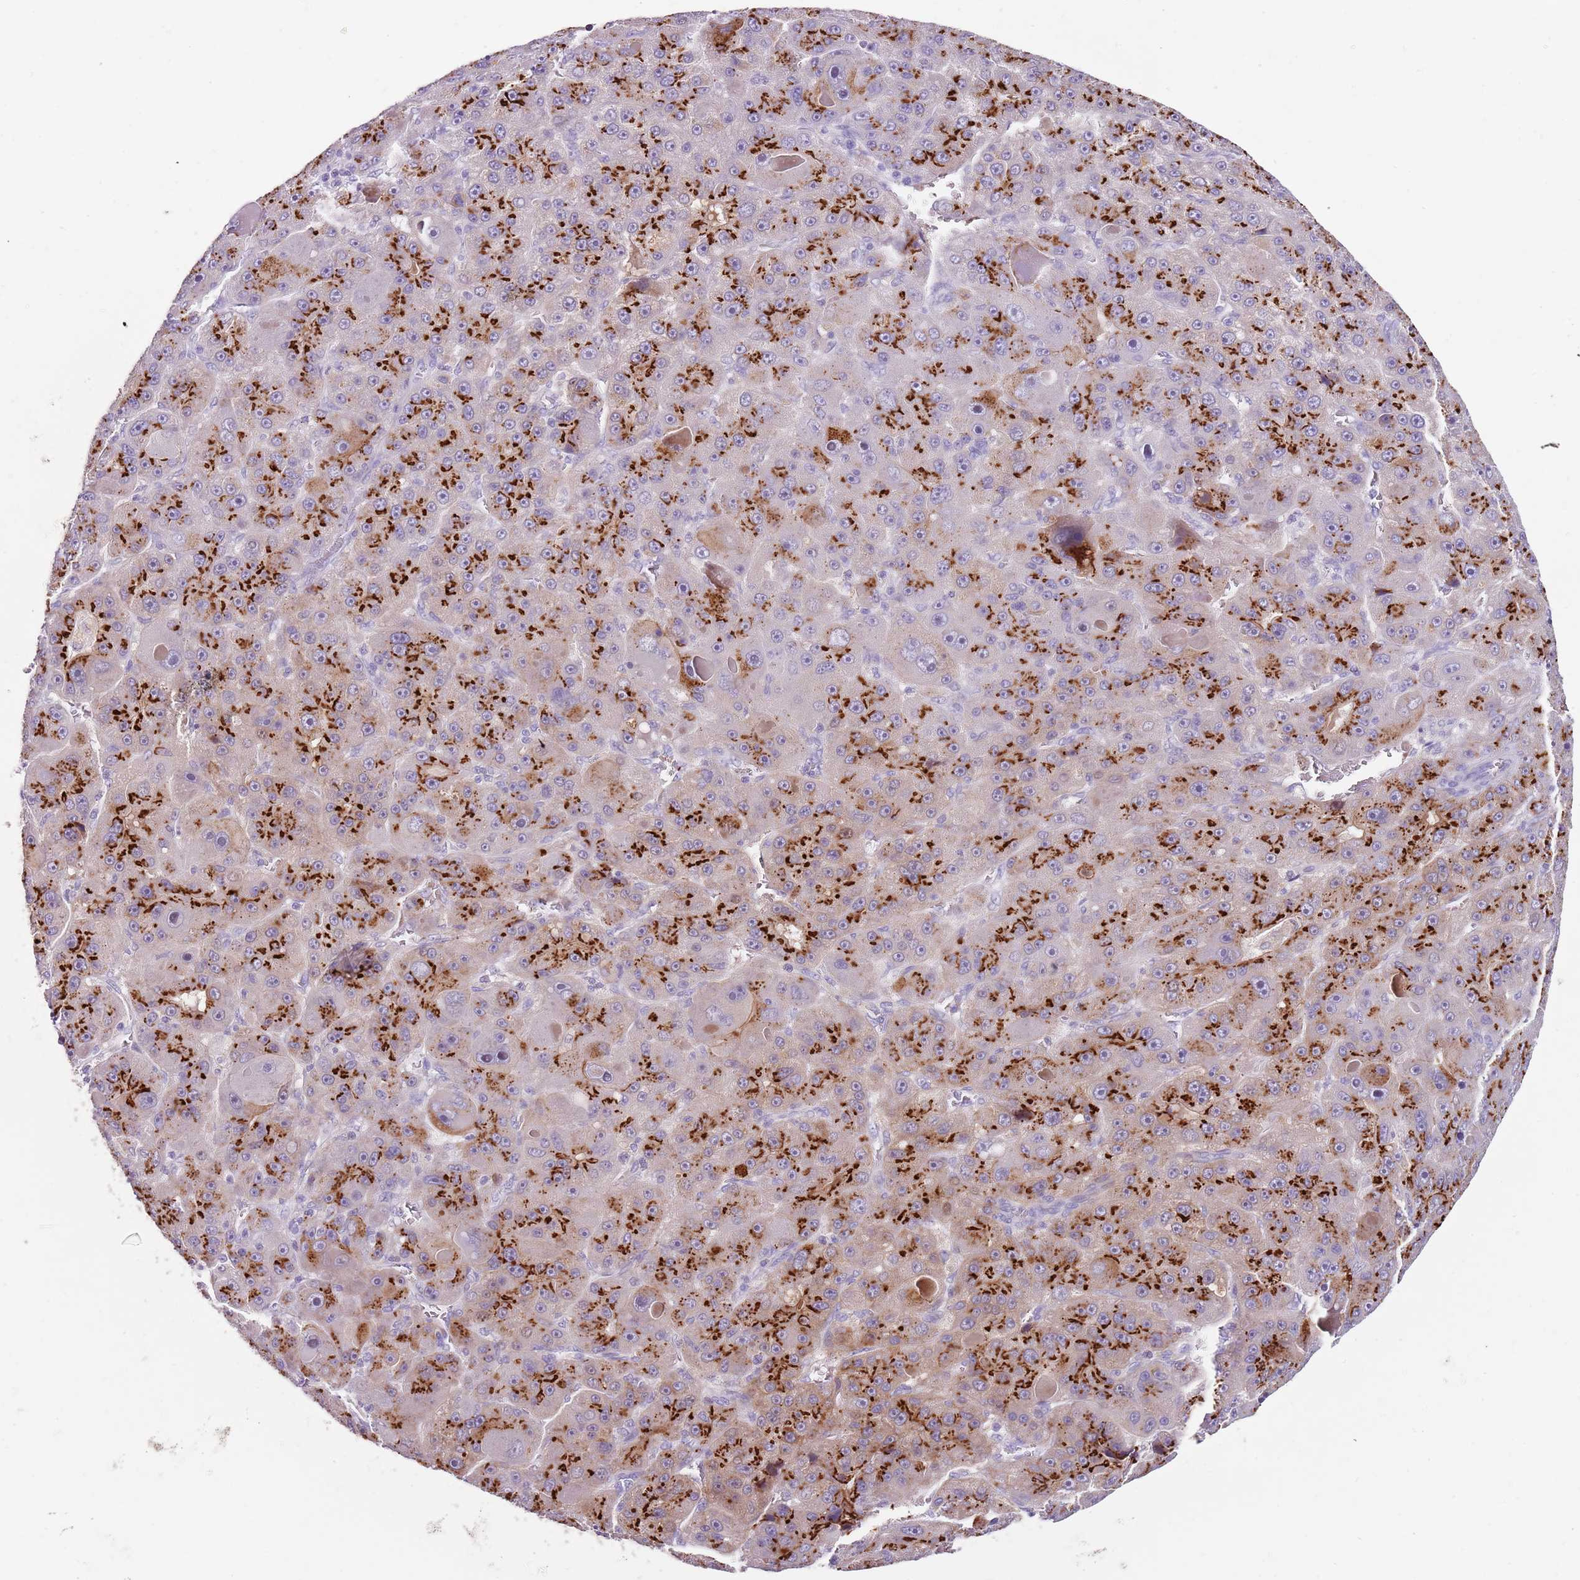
{"staining": {"intensity": "strong", "quantity": ">75%", "location": "cytoplasmic/membranous"}, "tissue": "liver cancer", "cell_type": "Tumor cells", "image_type": "cancer", "snomed": [{"axis": "morphology", "description": "Carcinoma, Hepatocellular, NOS"}, {"axis": "topography", "description": "Liver"}], "caption": "Liver hepatocellular carcinoma was stained to show a protein in brown. There is high levels of strong cytoplasmic/membranous staining in about >75% of tumor cells. Using DAB (brown) and hematoxylin (blue) stains, captured at high magnification using brightfield microscopy.", "gene": "C2CD3", "patient": {"sex": "male", "age": 76}}